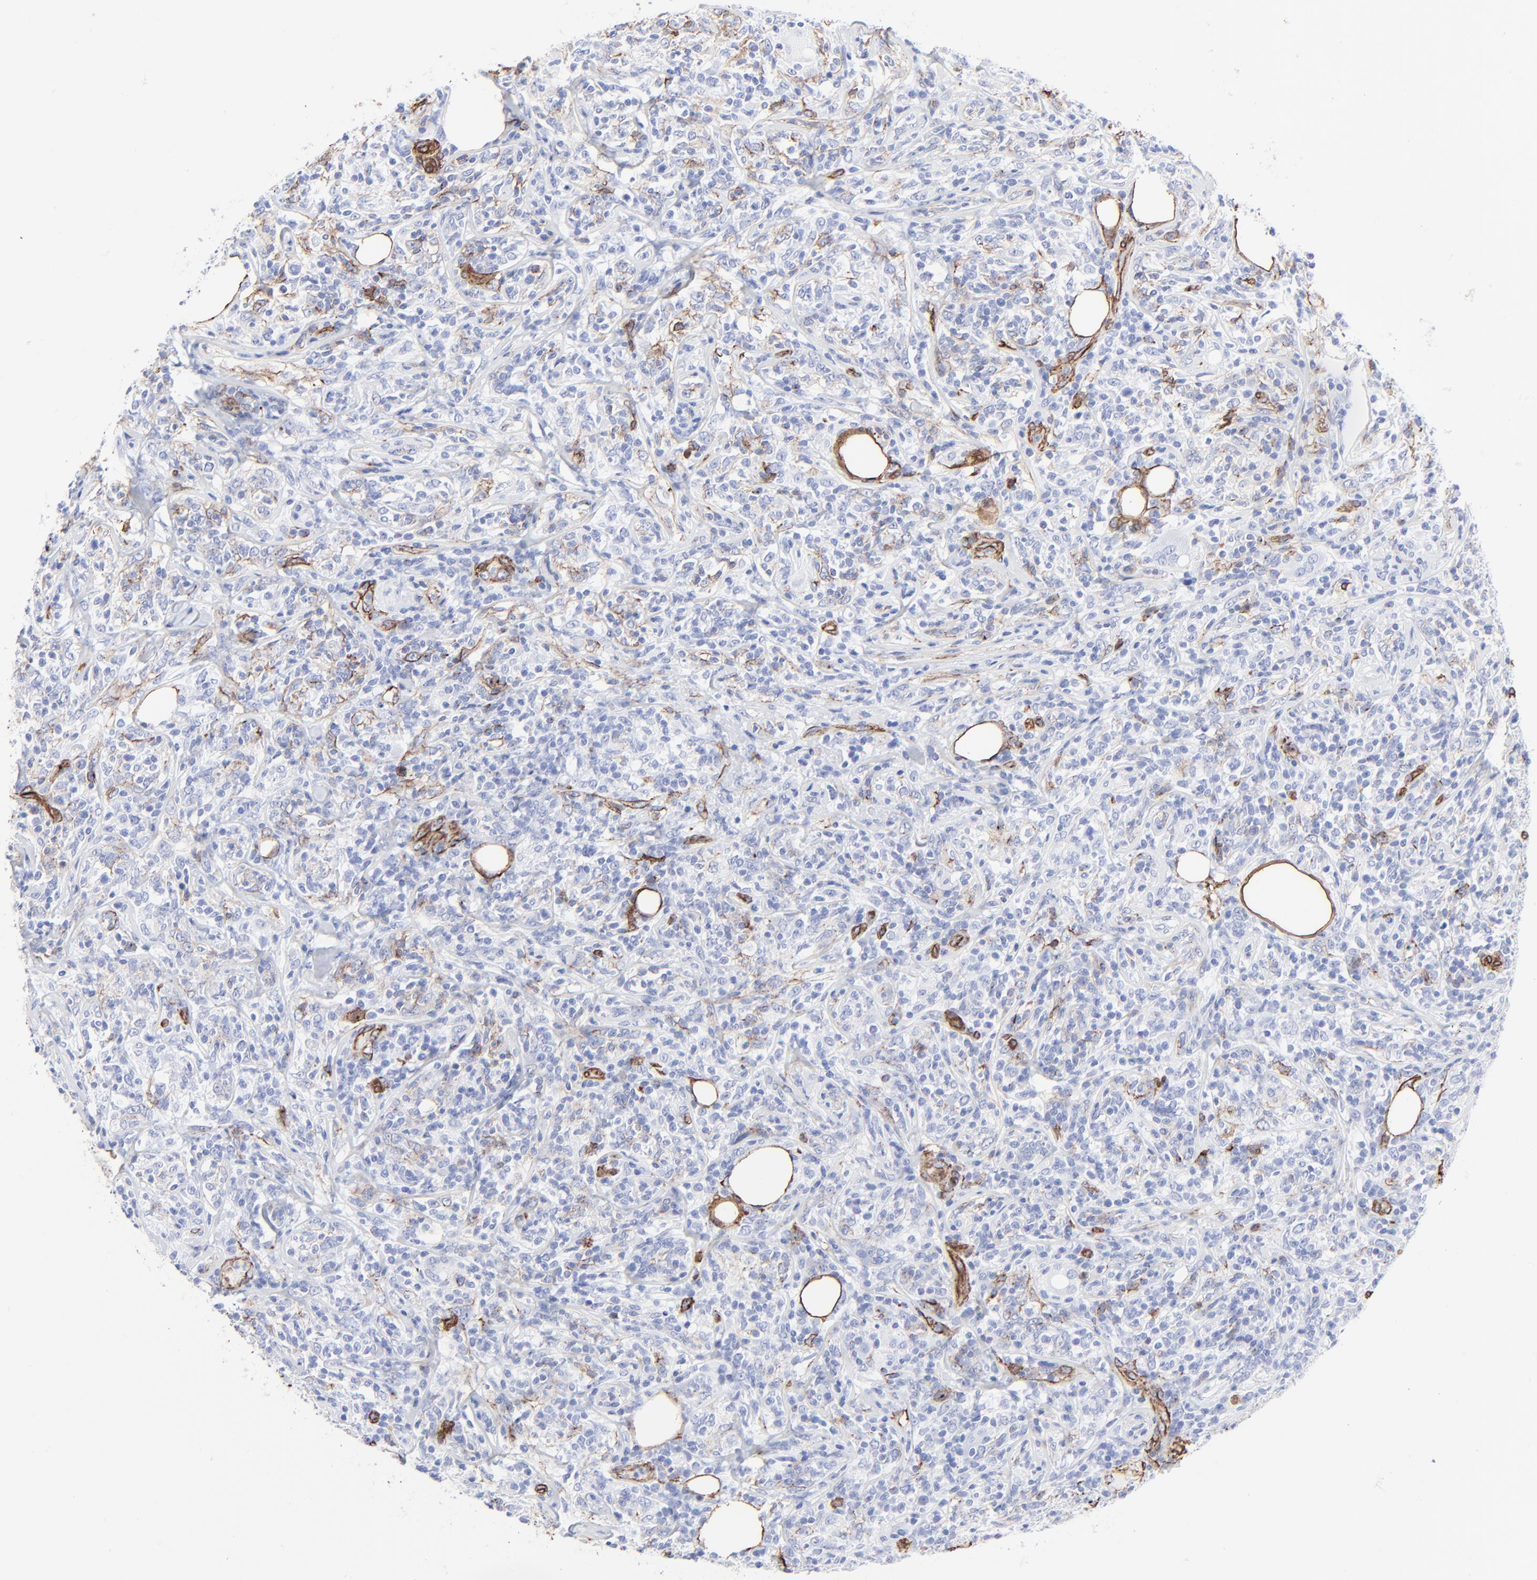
{"staining": {"intensity": "negative", "quantity": "none", "location": "none"}, "tissue": "lymphoma", "cell_type": "Tumor cells", "image_type": "cancer", "snomed": [{"axis": "morphology", "description": "Malignant lymphoma, non-Hodgkin's type, High grade"}, {"axis": "topography", "description": "Lymph node"}], "caption": "The micrograph displays no staining of tumor cells in lymphoma.", "gene": "CAV1", "patient": {"sex": "female", "age": 84}}